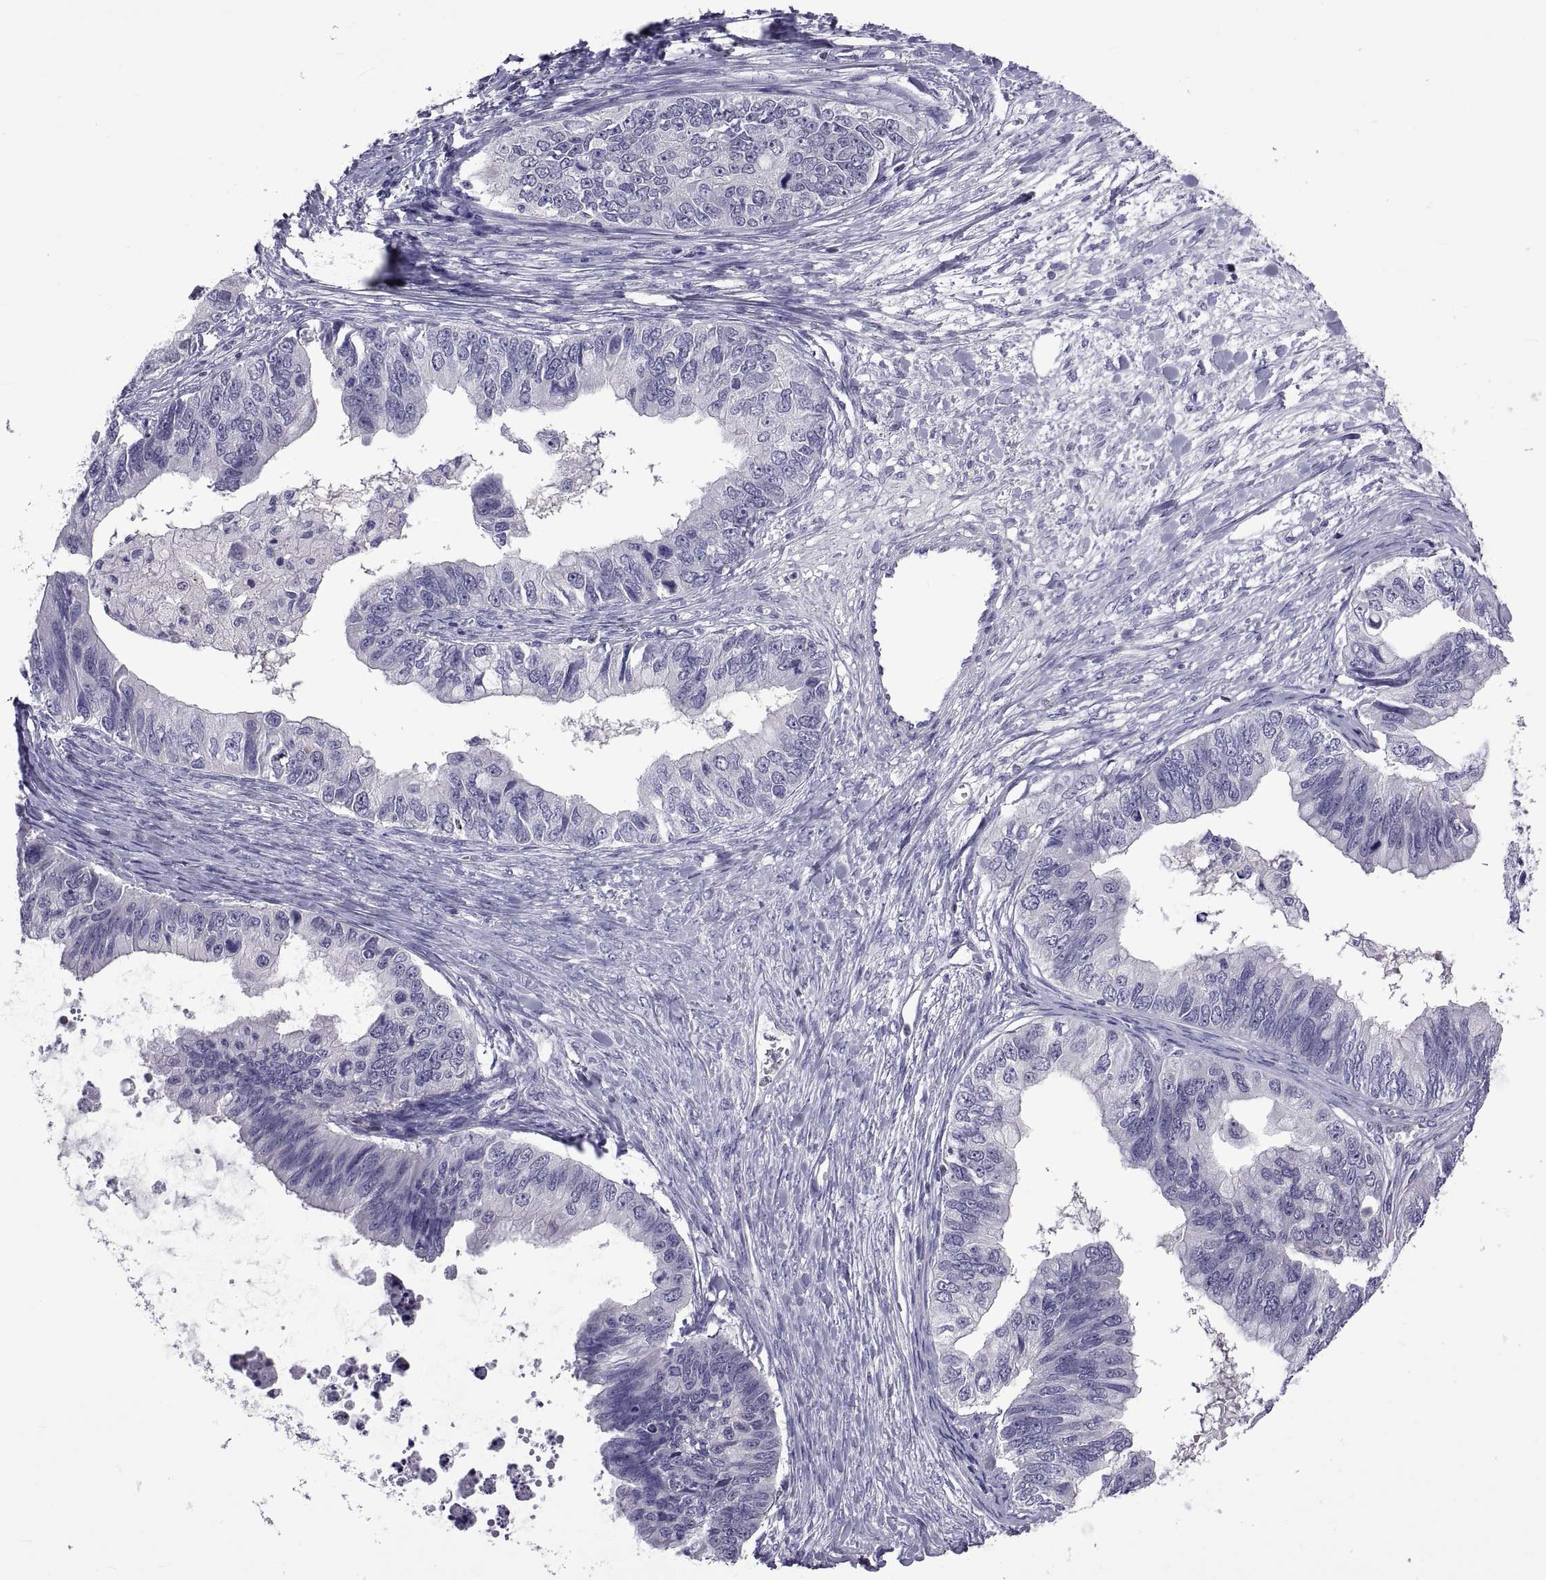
{"staining": {"intensity": "negative", "quantity": "none", "location": "none"}, "tissue": "ovarian cancer", "cell_type": "Tumor cells", "image_type": "cancer", "snomed": [{"axis": "morphology", "description": "Cystadenocarcinoma, mucinous, NOS"}, {"axis": "topography", "description": "Ovary"}], "caption": "This is an immunohistochemistry image of human ovarian cancer. There is no expression in tumor cells.", "gene": "LCN9", "patient": {"sex": "female", "age": 76}}